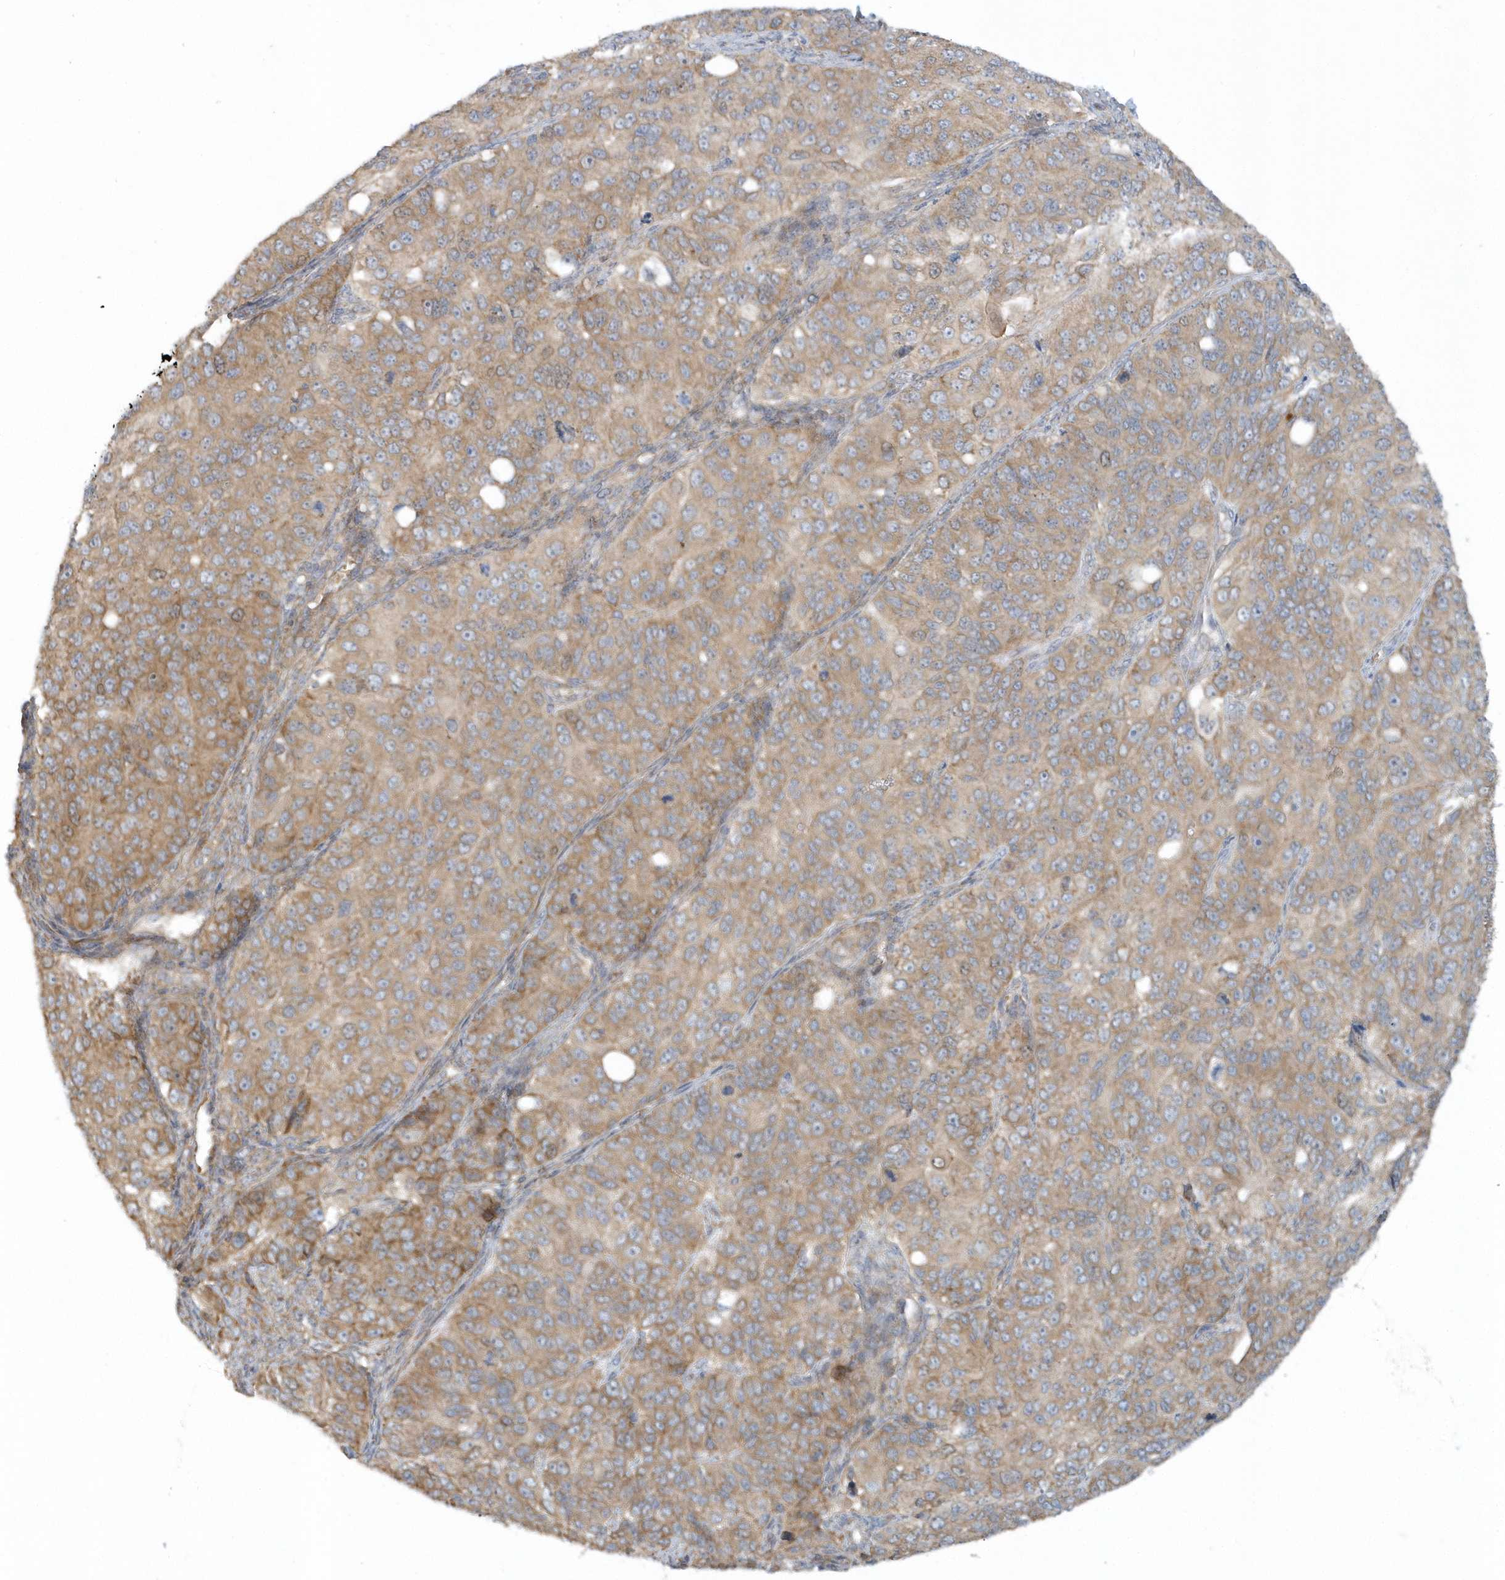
{"staining": {"intensity": "moderate", "quantity": ">75%", "location": "cytoplasmic/membranous"}, "tissue": "ovarian cancer", "cell_type": "Tumor cells", "image_type": "cancer", "snomed": [{"axis": "morphology", "description": "Carcinoma, endometroid"}, {"axis": "topography", "description": "Ovary"}], "caption": "Immunohistochemistry of endometroid carcinoma (ovarian) displays medium levels of moderate cytoplasmic/membranous positivity in about >75% of tumor cells.", "gene": "CNOT10", "patient": {"sex": "female", "age": 51}}